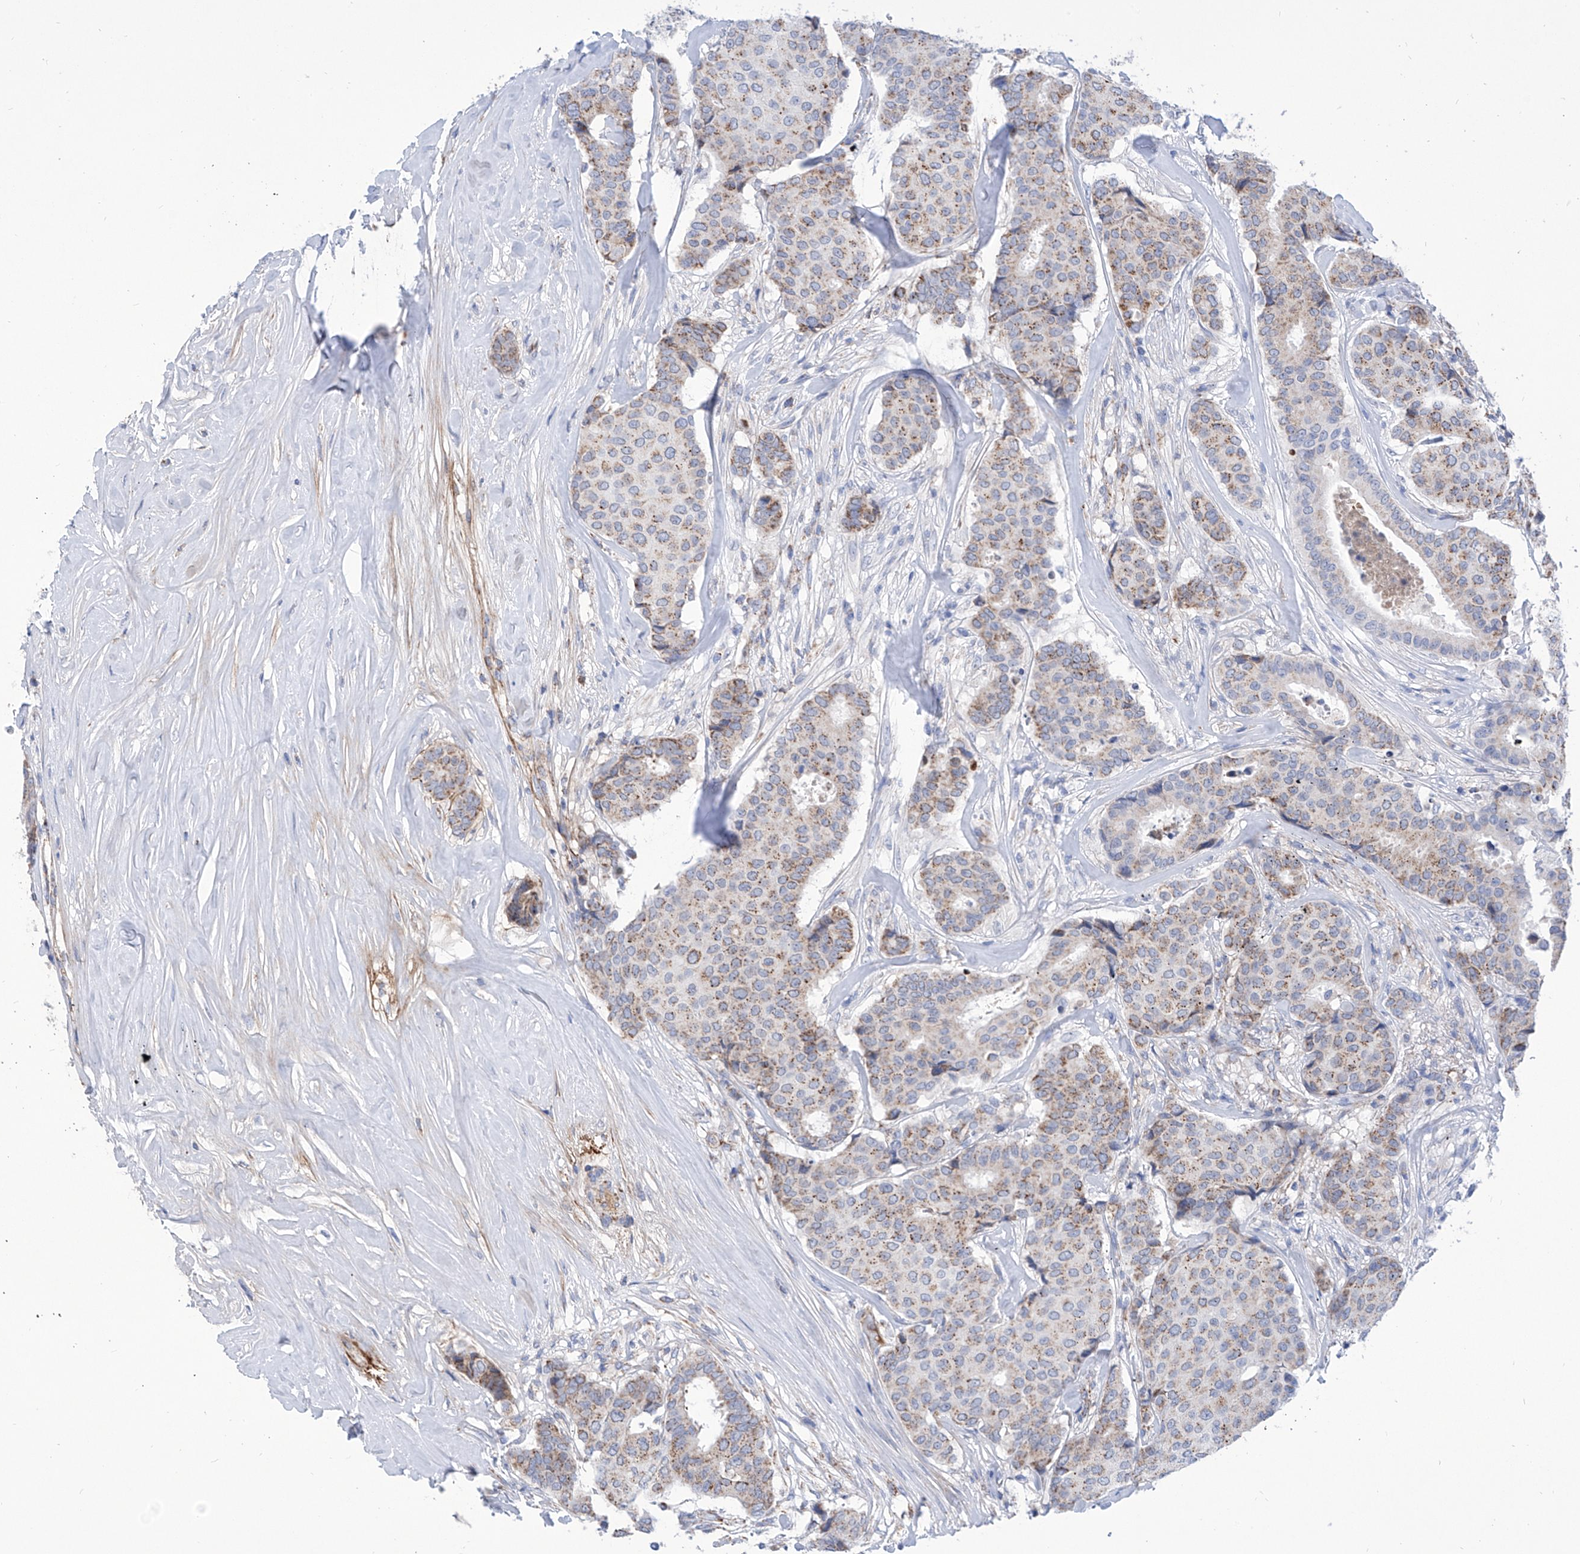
{"staining": {"intensity": "moderate", "quantity": "25%-75%", "location": "cytoplasmic/membranous"}, "tissue": "breast cancer", "cell_type": "Tumor cells", "image_type": "cancer", "snomed": [{"axis": "morphology", "description": "Duct carcinoma"}, {"axis": "topography", "description": "Breast"}], "caption": "IHC image of human breast cancer stained for a protein (brown), which demonstrates medium levels of moderate cytoplasmic/membranous expression in approximately 25%-75% of tumor cells.", "gene": "SRBD1", "patient": {"sex": "female", "age": 75}}